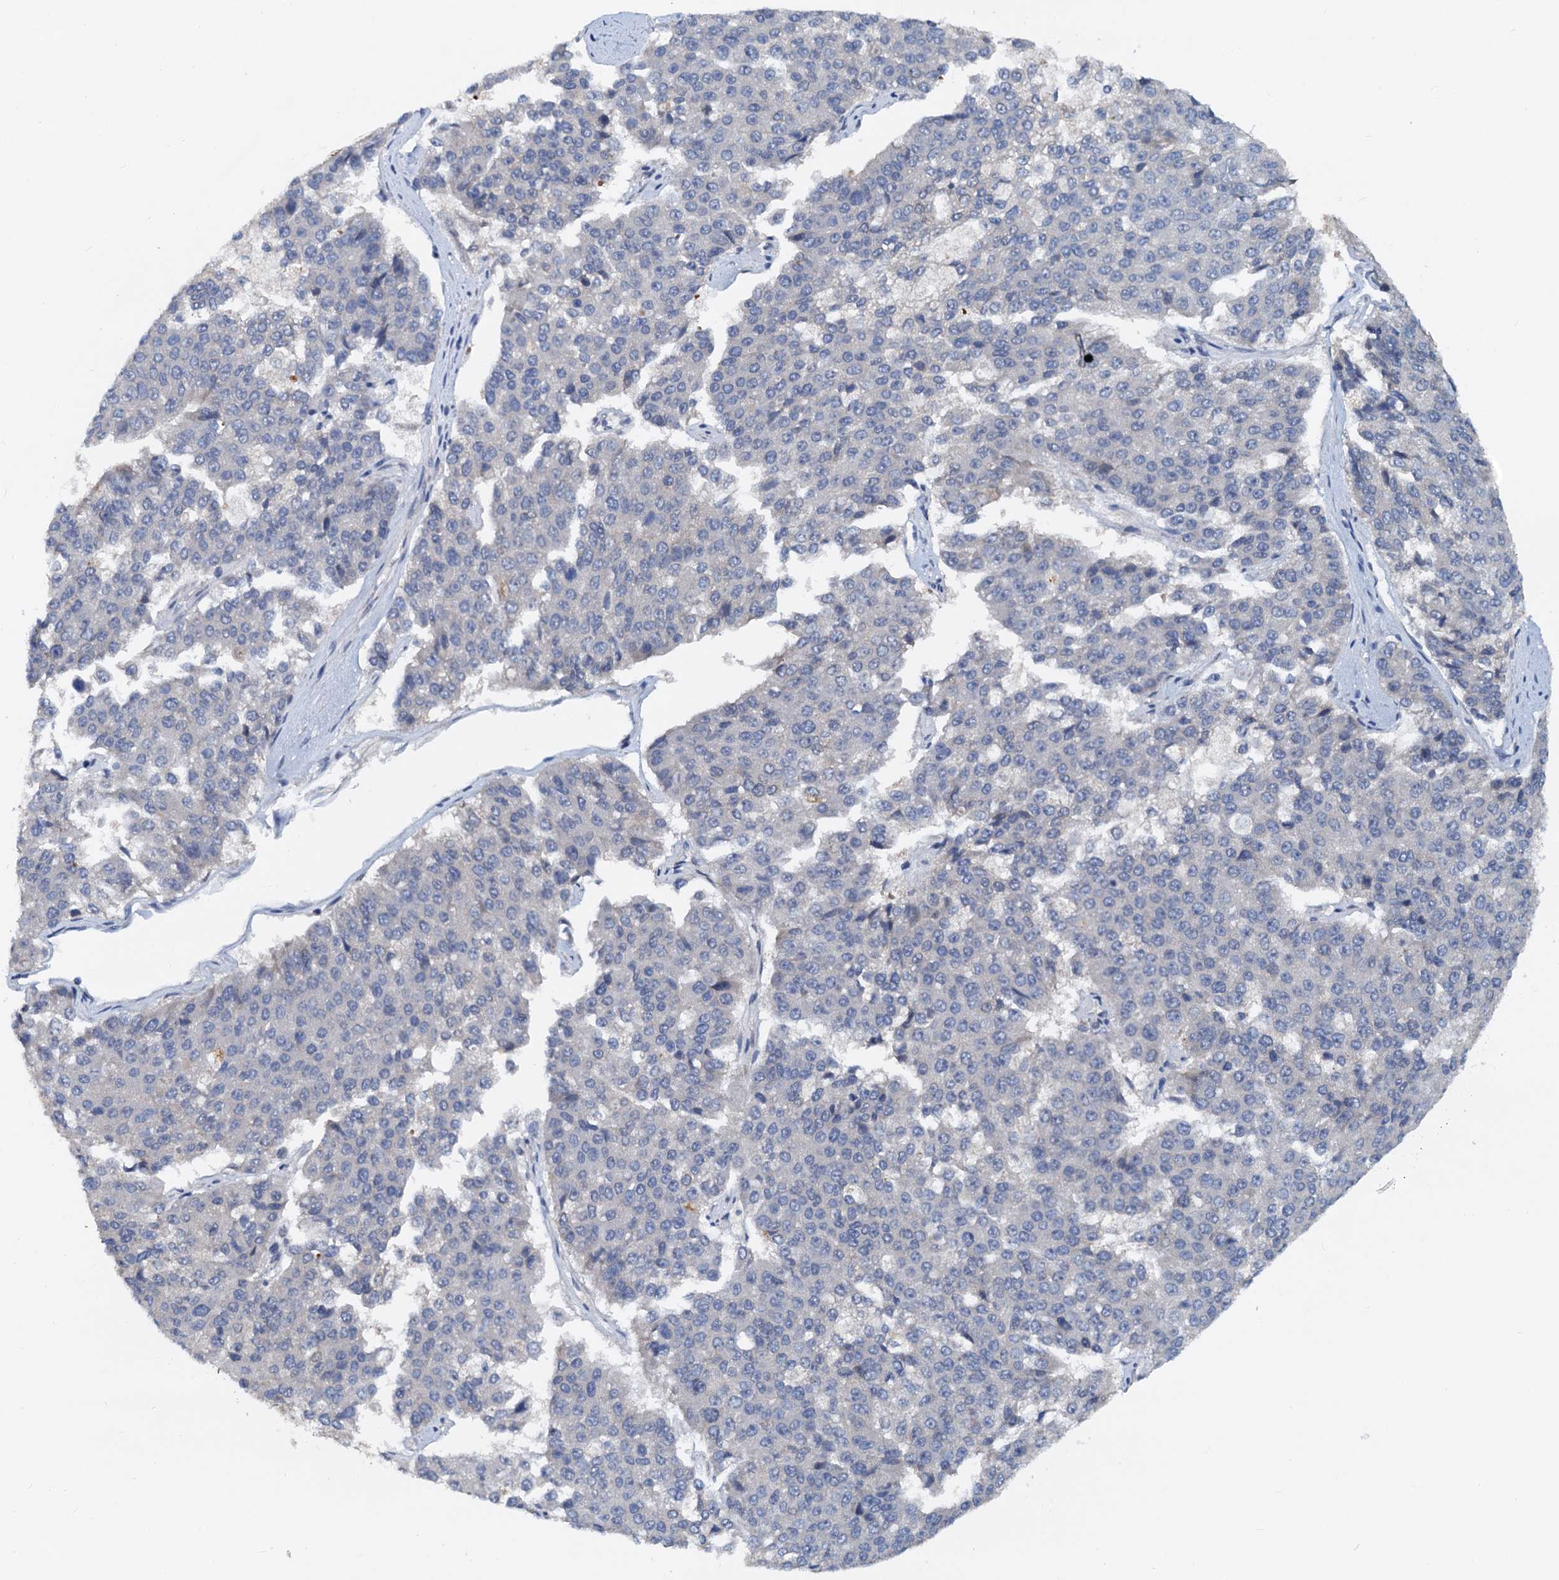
{"staining": {"intensity": "negative", "quantity": "none", "location": "none"}, "tissue": "pancreatic cancer", "cell_type": "Tumor cells", "image_type": "cancer", "snomed": [{"axis": "morphology", "description": "Adenocarcinoma, NOS"}, {"axis": "topography", "description": "Pancreas"}], "caption": "There is no significant expression in tumor cells of pancreatic adenocarcinoma.", "gene": "PTGES3", "patient": {"sex": "male", "age": 50}}